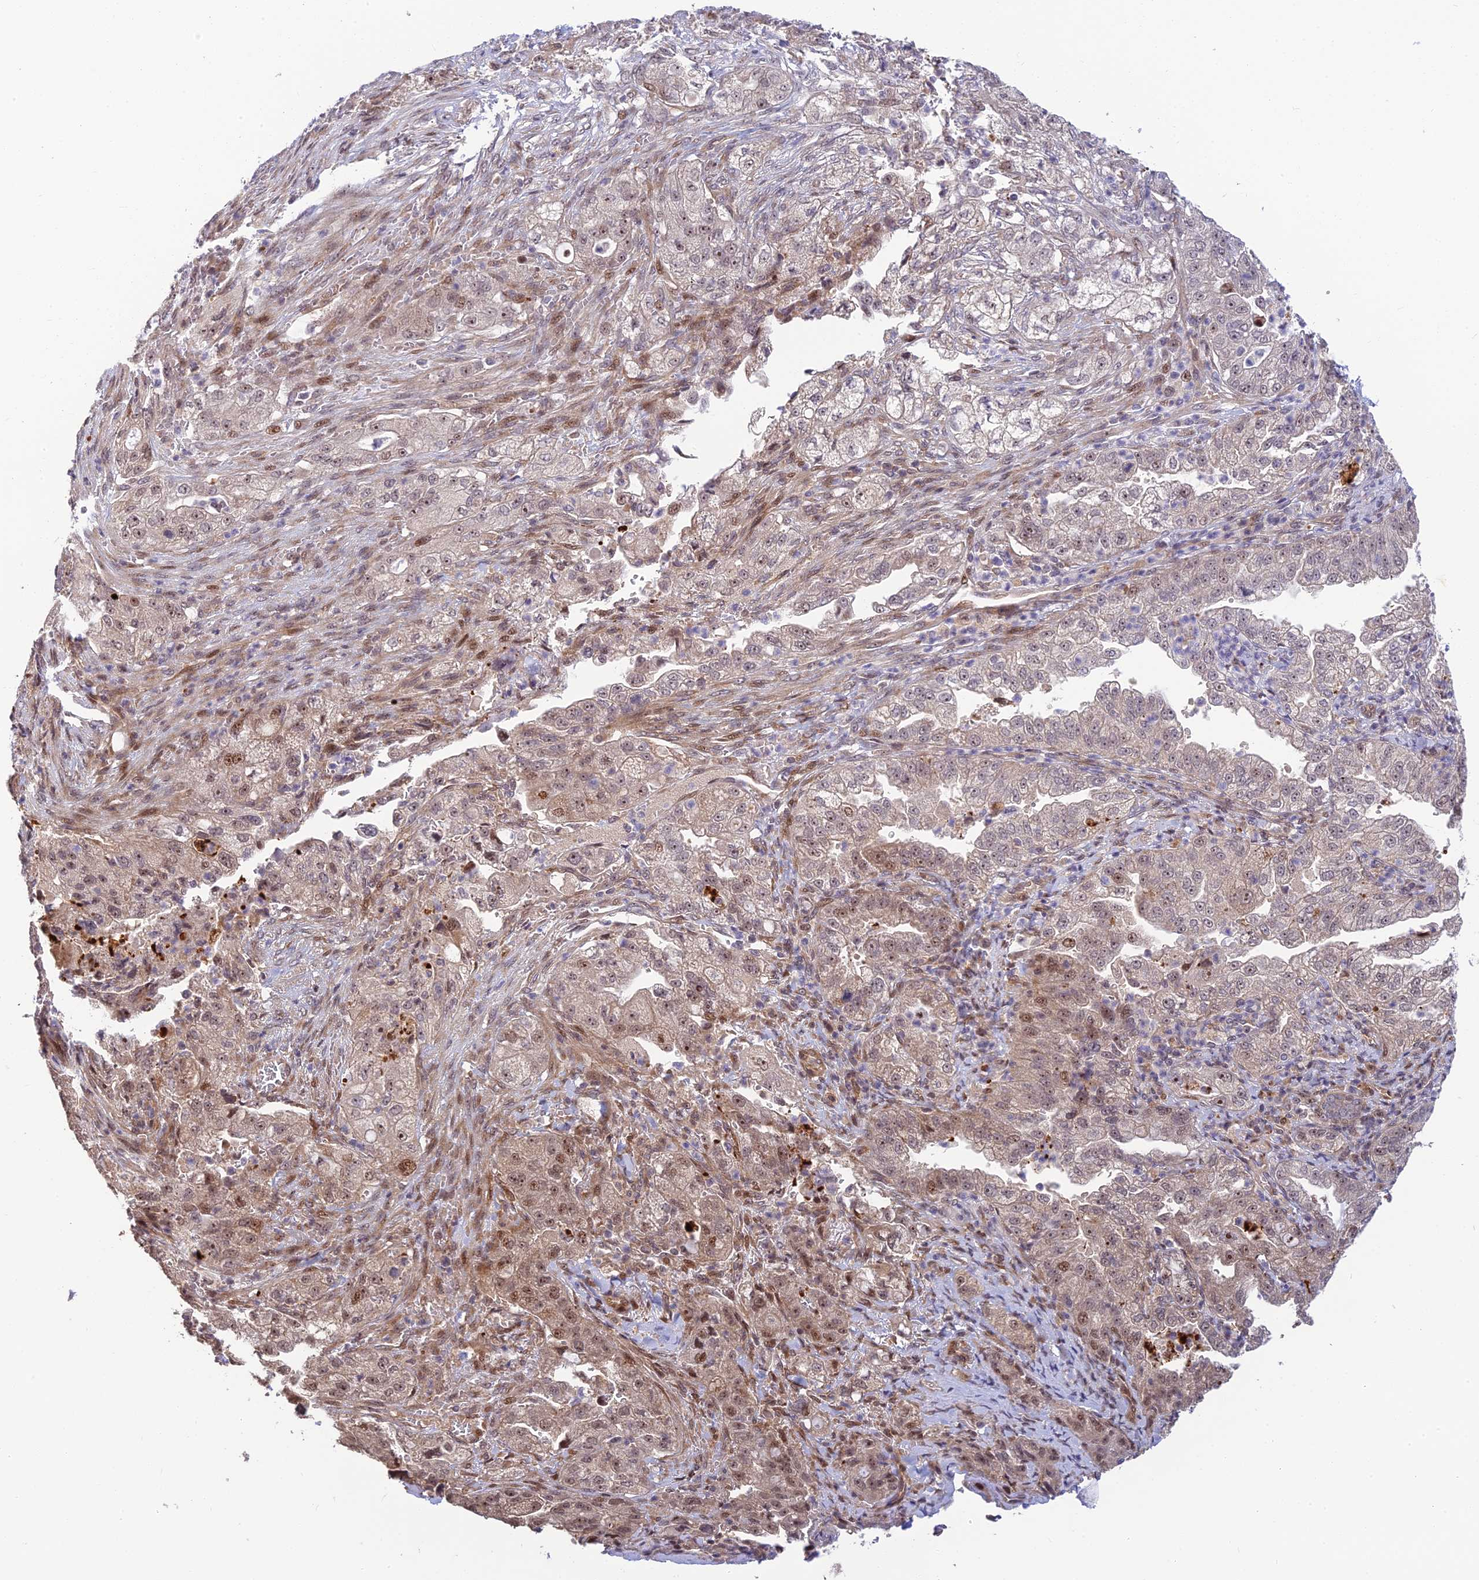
{"staining": {"intensity": "moderate", "quantity": "<25%", "location": "cytoplasmic/membranous,nuclear"}, "tissue": "pancreatic cancer", "cell_type": "Tumor cells", "image_type": "cancer", "snomed": [{"axis": "morphology", "description": "Adenocarcinoma, NOS"}, {"axis": "topography", "description": "Pancreas"}], "caption": "Adenocarcinoma (pancreatic) stained with immunohistochemistry (IHC) demonstrates moderate cytoplasmic/membranous and nuclear positivity in about <25% of tumor cells.", "gene": "UFSP2", "patient": {"sex": "female", "age": 78}}